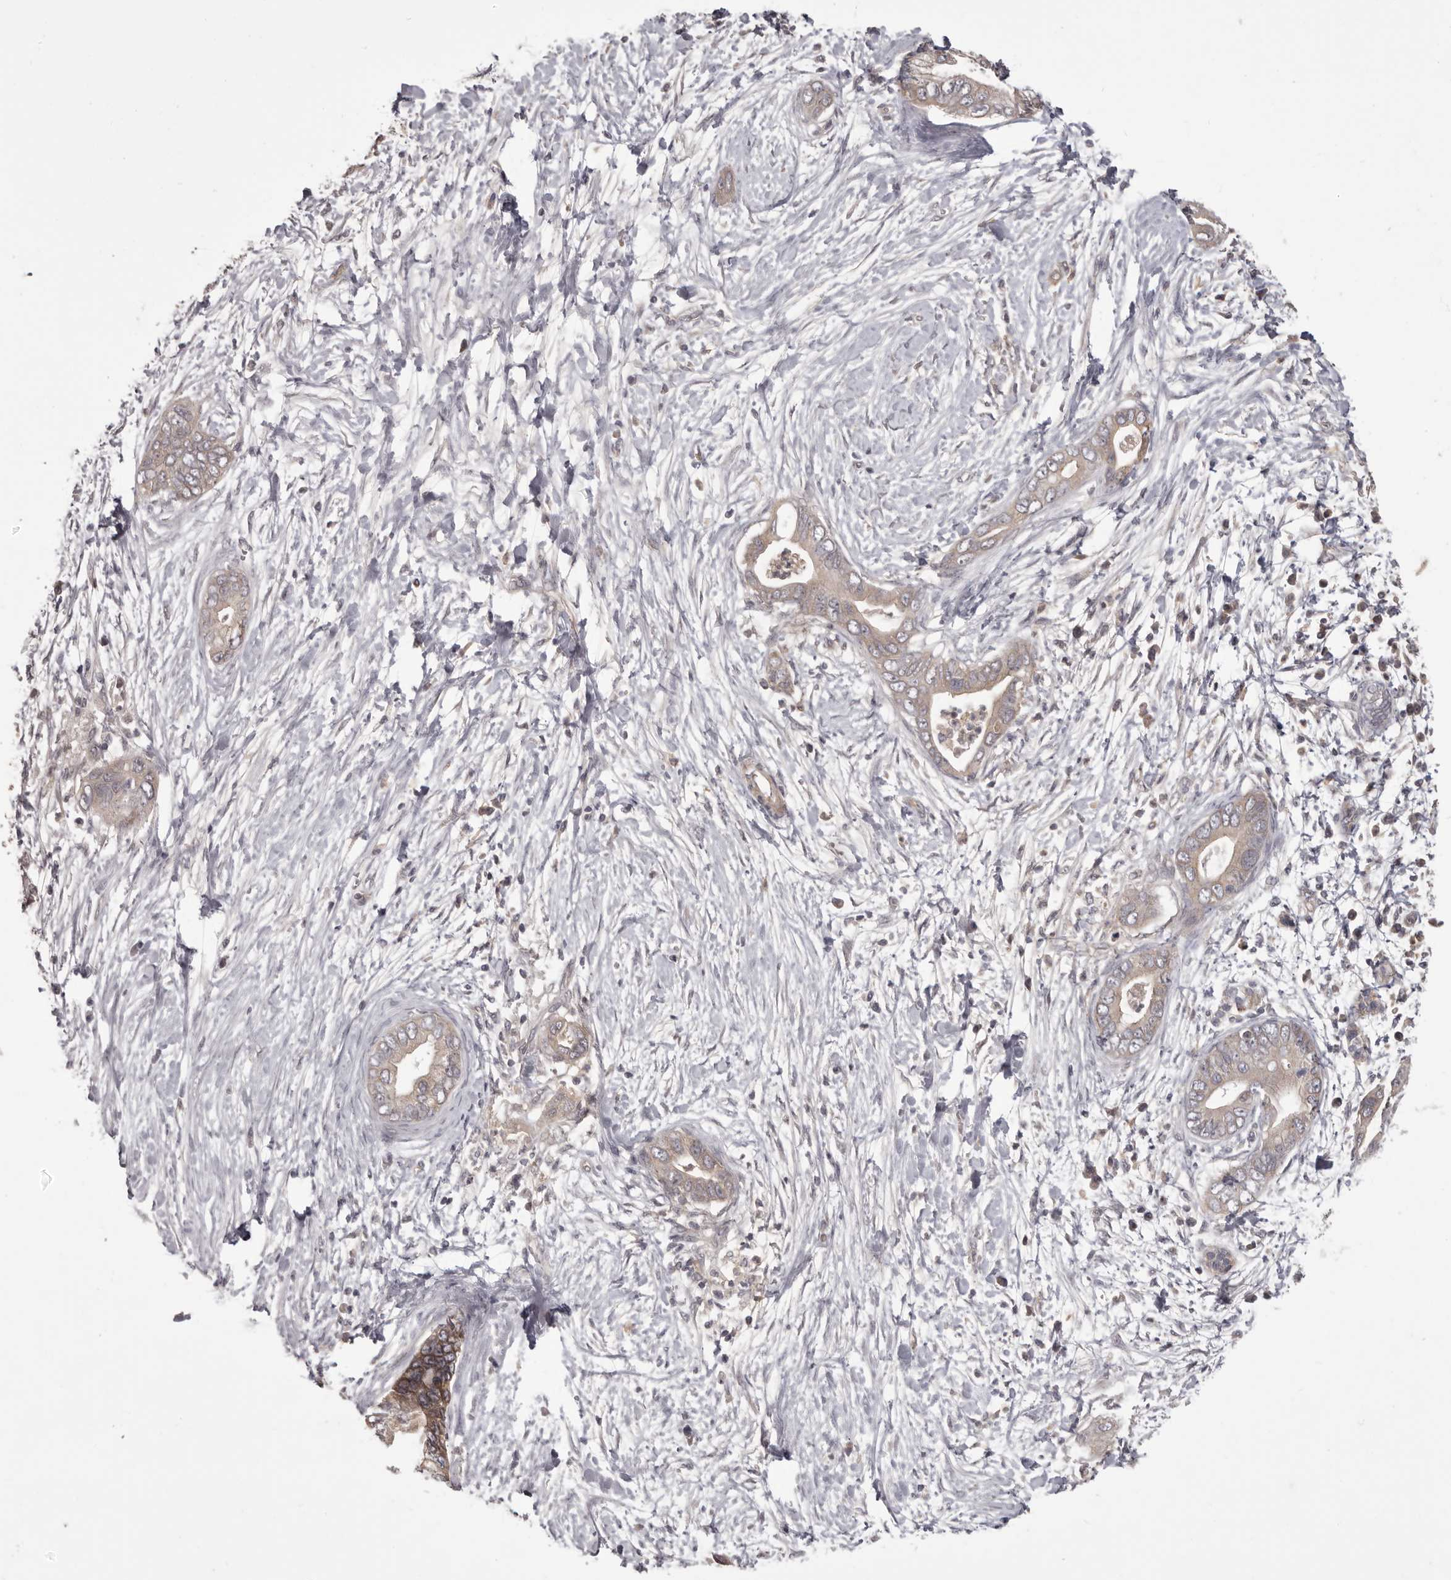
{"staining": {"intensity": "weak", "quantity": "<25%", "location": "cytoplasmic/membranous"}, "tissue": "pancreatic cancer", "cell_type": "Tumor cells", "image_type": "cancer", "snomed": [{"axis": "morphology", "description": "Adenocarcinoma, NOS"}, {"axis": "topography", "description": "Pancreas"}], "caption": "Tumor cells are negative for brown protein staining in pancreatic cancer (adenocarcinoma). Brightfield microscopy of immunohistochemistry stained with DAB (brown) and hematoxylin (blue), captured at high magnification.", "gene": "HRH1", "patient": {"sex": "male", "age": 75}}